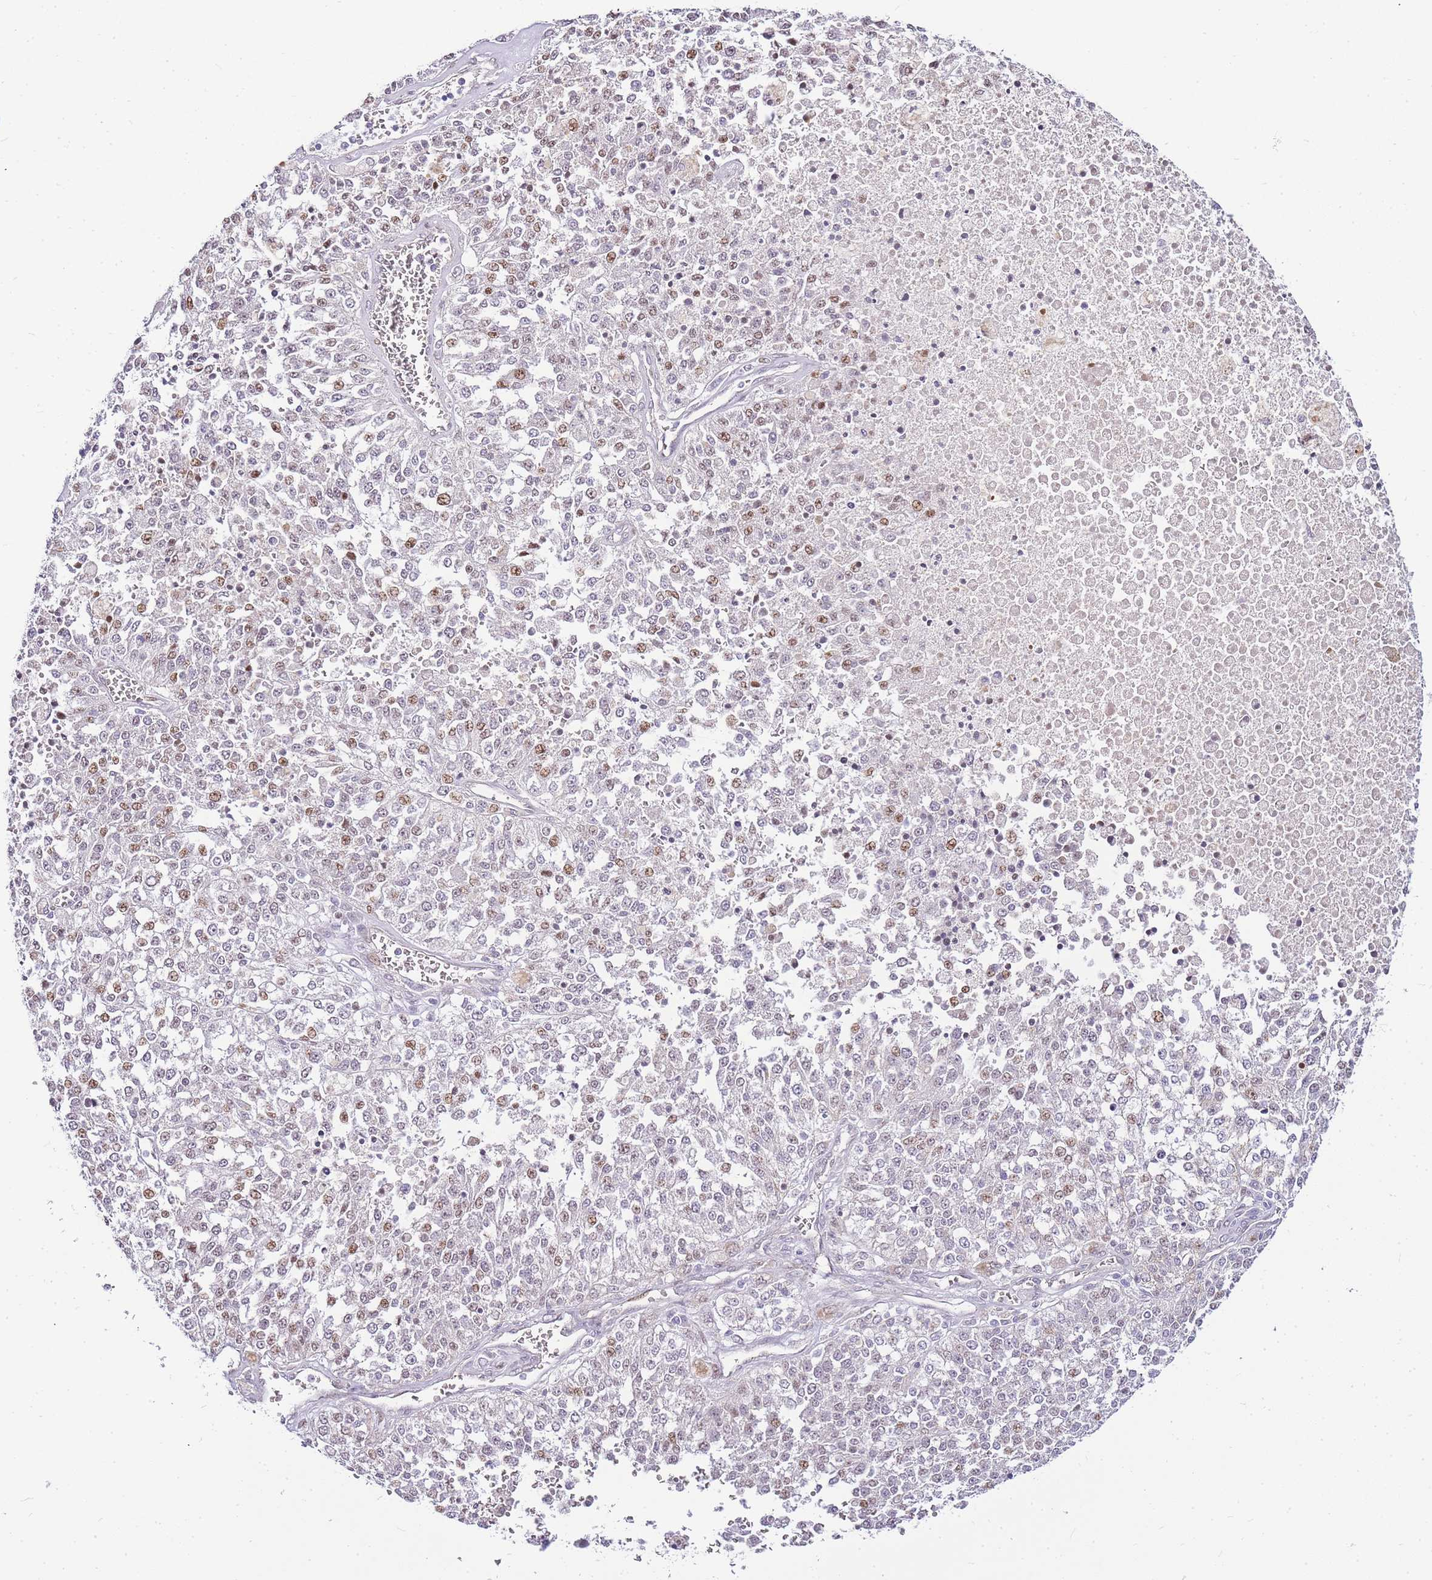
{"staining": {"intensity": "moderate", "quantity": "25%-75%", "location": "nuclear"}, "tissue": "melanoma", "cell_type": "Tumor cells", "image_type": "cancer", "snomed": [{"axis": "morphology", "description": "Malignant melanoma, NOS"}, {"axis": "topography", "description": "Skin"}], "caption": "Immunohistochemical staining of human malignant melanoma reveals medium levels of moderate nuclear protein staining in approximately 25%-75% of tumor cells.", "gene": "CLBA1", "patient": {"sex": "female", "age": 64}}